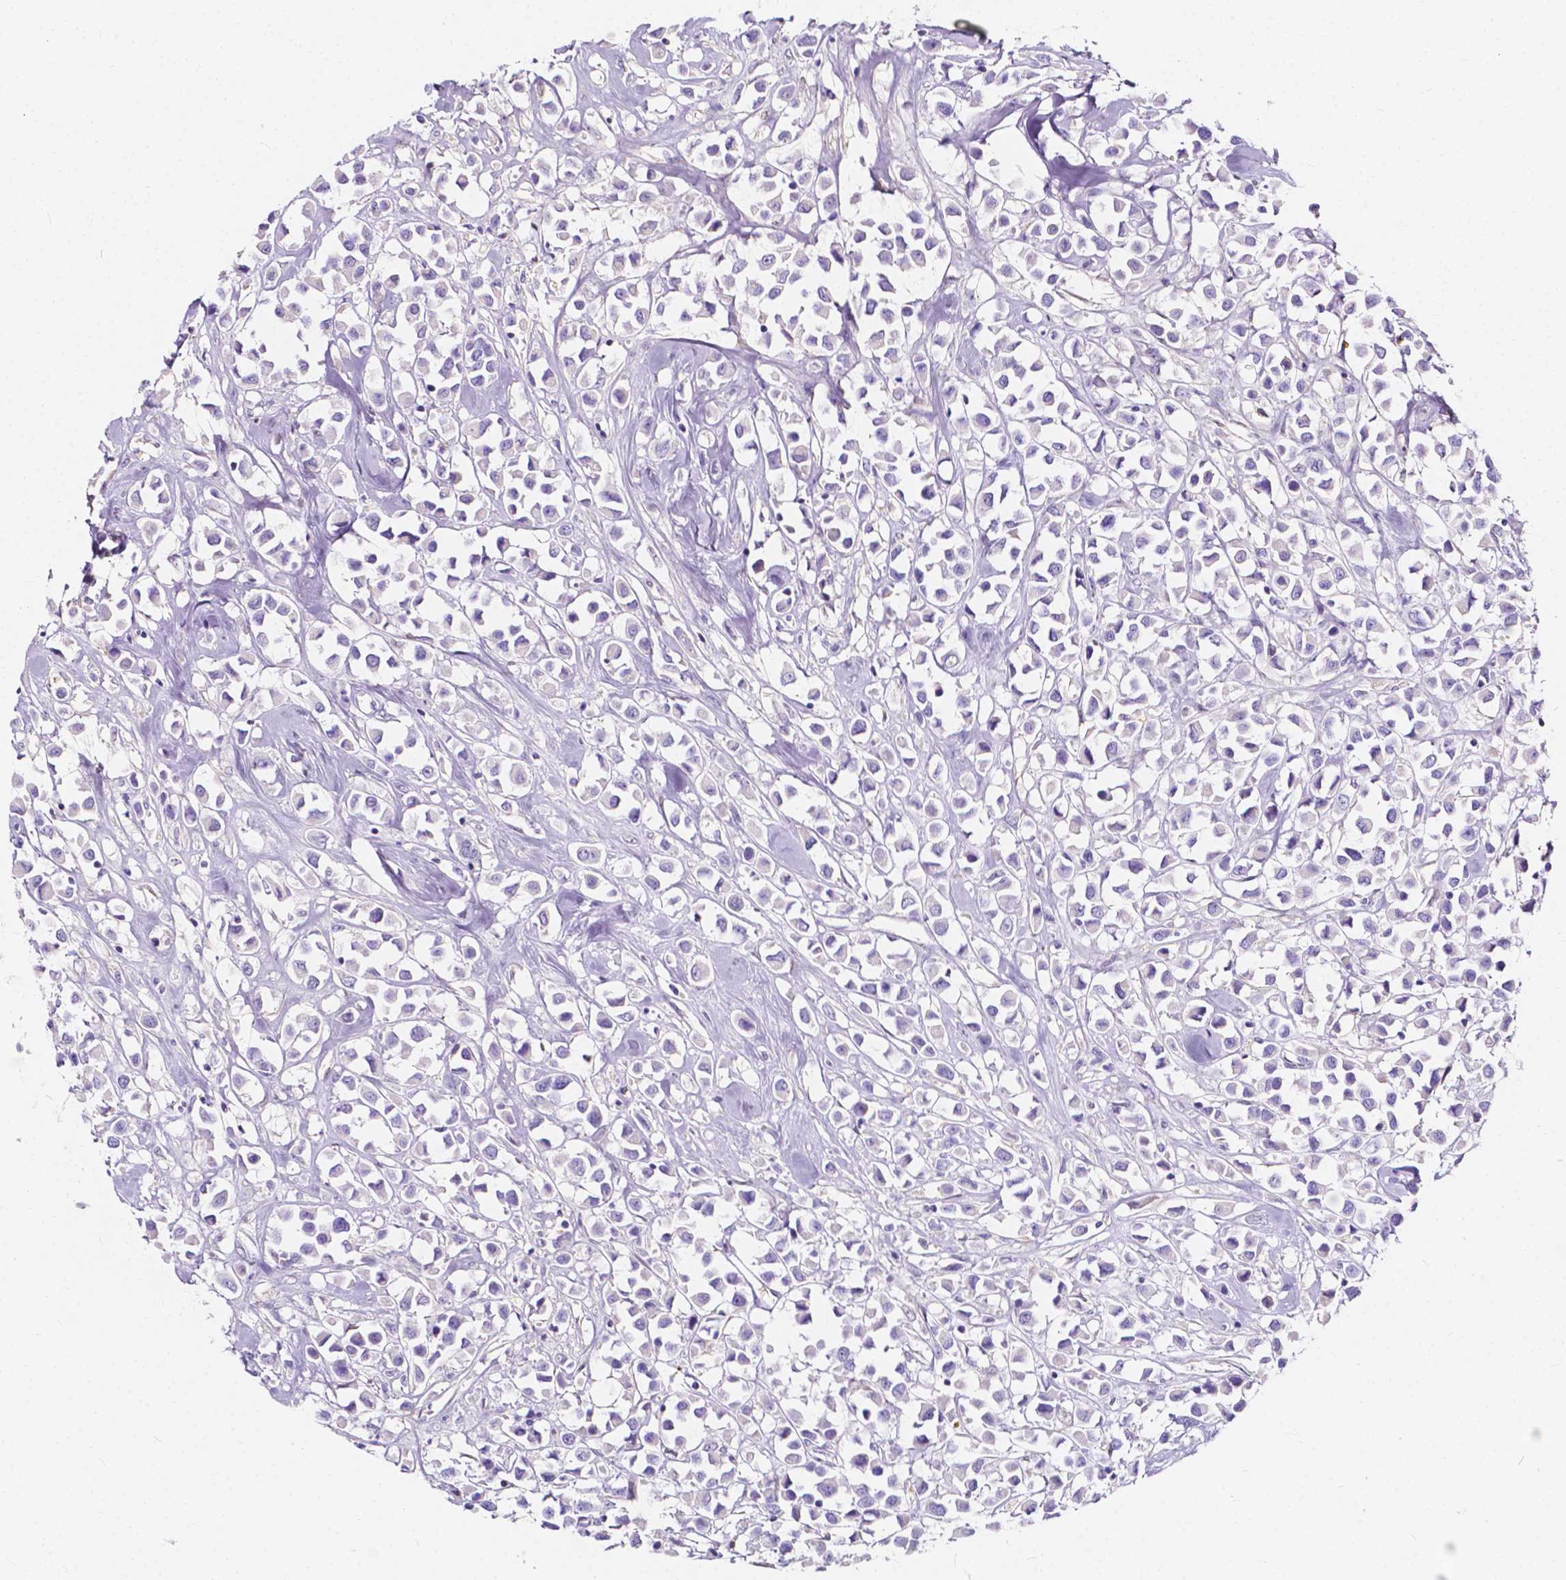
{"staining": {"intensity": "negative", "quantity": "none", "location": "none"}, "tissue": "breast cancer", "cell_type": "Tumor cells", "image_type": "cancer", "snomed": [{"axis": "morphology", "description": "Duct carcinoma"}, {"axis": "topography", "description": "Breast"}], "caption": "Histopathology image shows no protein staining in tumor cells of breast intraductal carcinoma tissue. (DAB (3,3'-diaminobenzidine) immunohistochemistry (IHC) with hematoxylin counter stain).", "gene": "CLSTN2", "patient": {"sex": "female", "age": 61}}